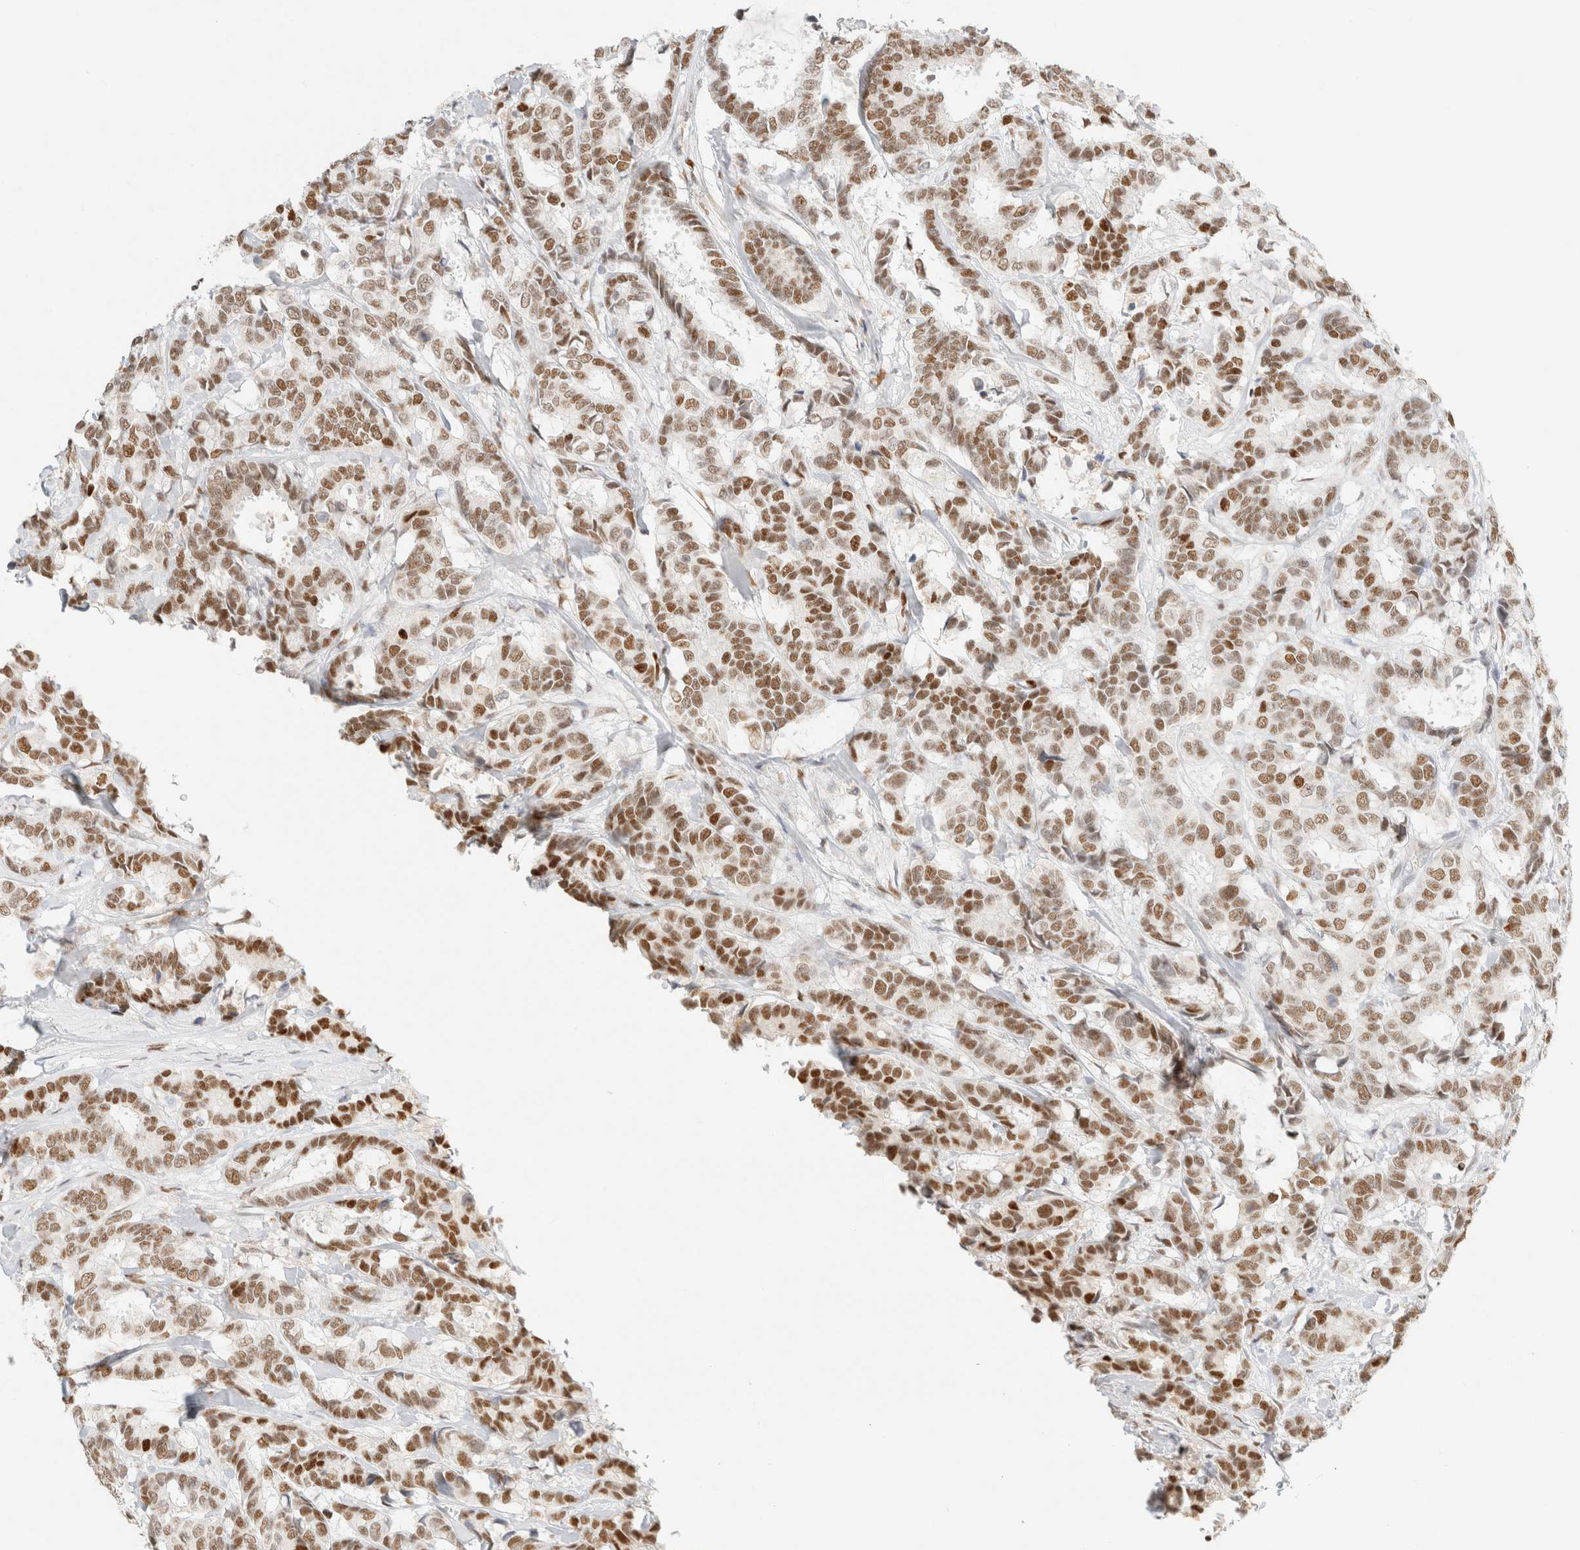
{"staining": {"intensity": "moderate", "quantity": ">75%", "location": "nuclear"}, "tissue": "breast cancer", "cell_type": "Tumor cells", "image_type": "cancer", "snomed": [{"axis": "morphology", "description": "Duct carcinoma"}, {"axis": "topography", "description": "Breast"}], "caption": "Moderate nuclear protein staining is identified in approximately >75% of tumor cells in invasive ductal carcinoma (breast). (brown staining indicates protein expression, while blue staining denotes nuclei).", "gene": "DDB2", "patient": {"sex": "female", "age": 87}}